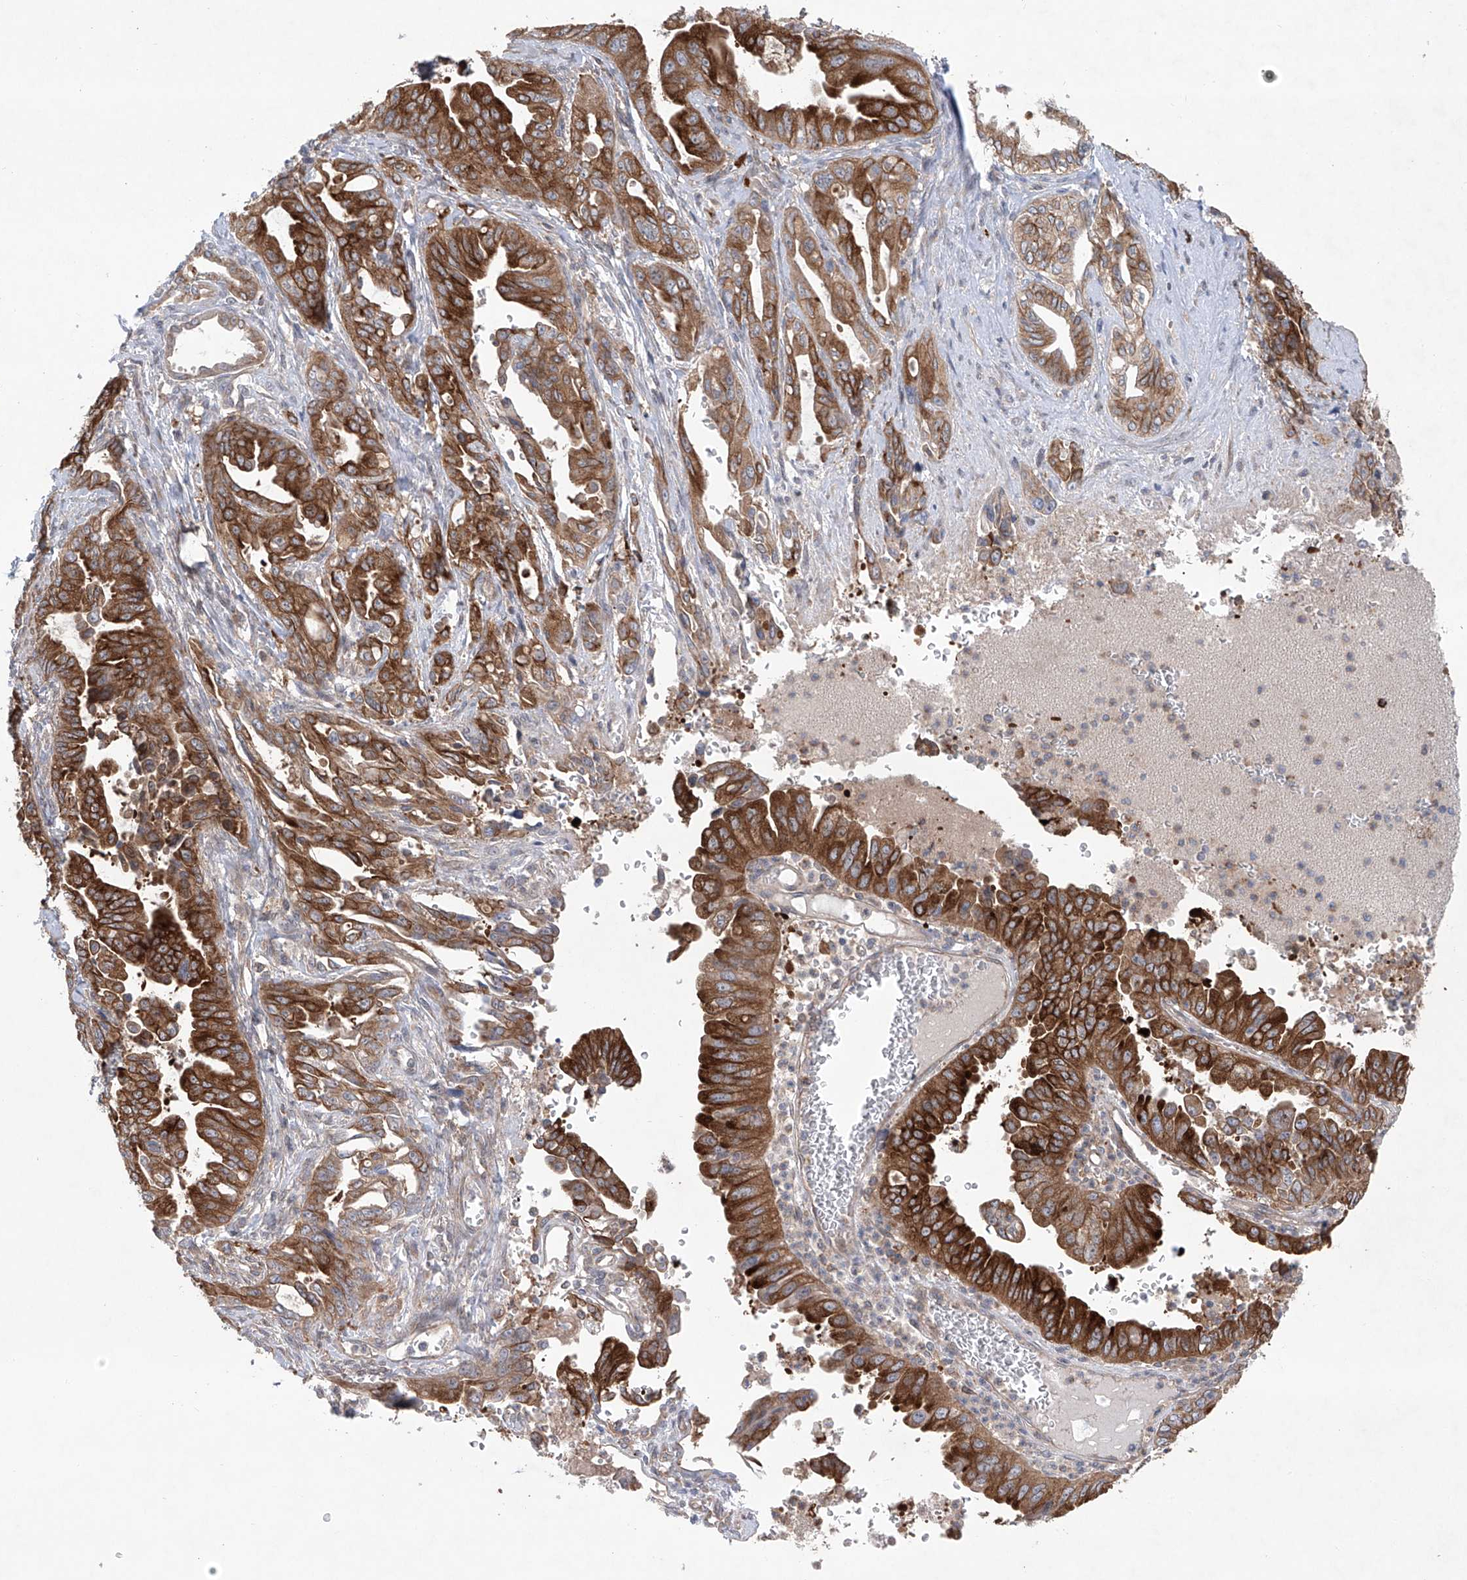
{"staining": {"intensity": "strong", "quantity": ">75%", "location": "cytoplasmic/membranous"}, "tissue": "pancreatic cancer", "cell_type": "Tumor cells", "image_type": "cancer", "snomed": [{"axis": "morphology", "description": "Adenocarcinoma, NOS"}, {"axis": "topography", "description": "Pancreas"}], "caption": "Human pancreatic cancer stained for a protein (brown) reveals strong cytoplasmic/membranous positive expression in about >75% of tumor cells.", "gene": "KLC4", "patient": {"sex": "male", "age": 70}}